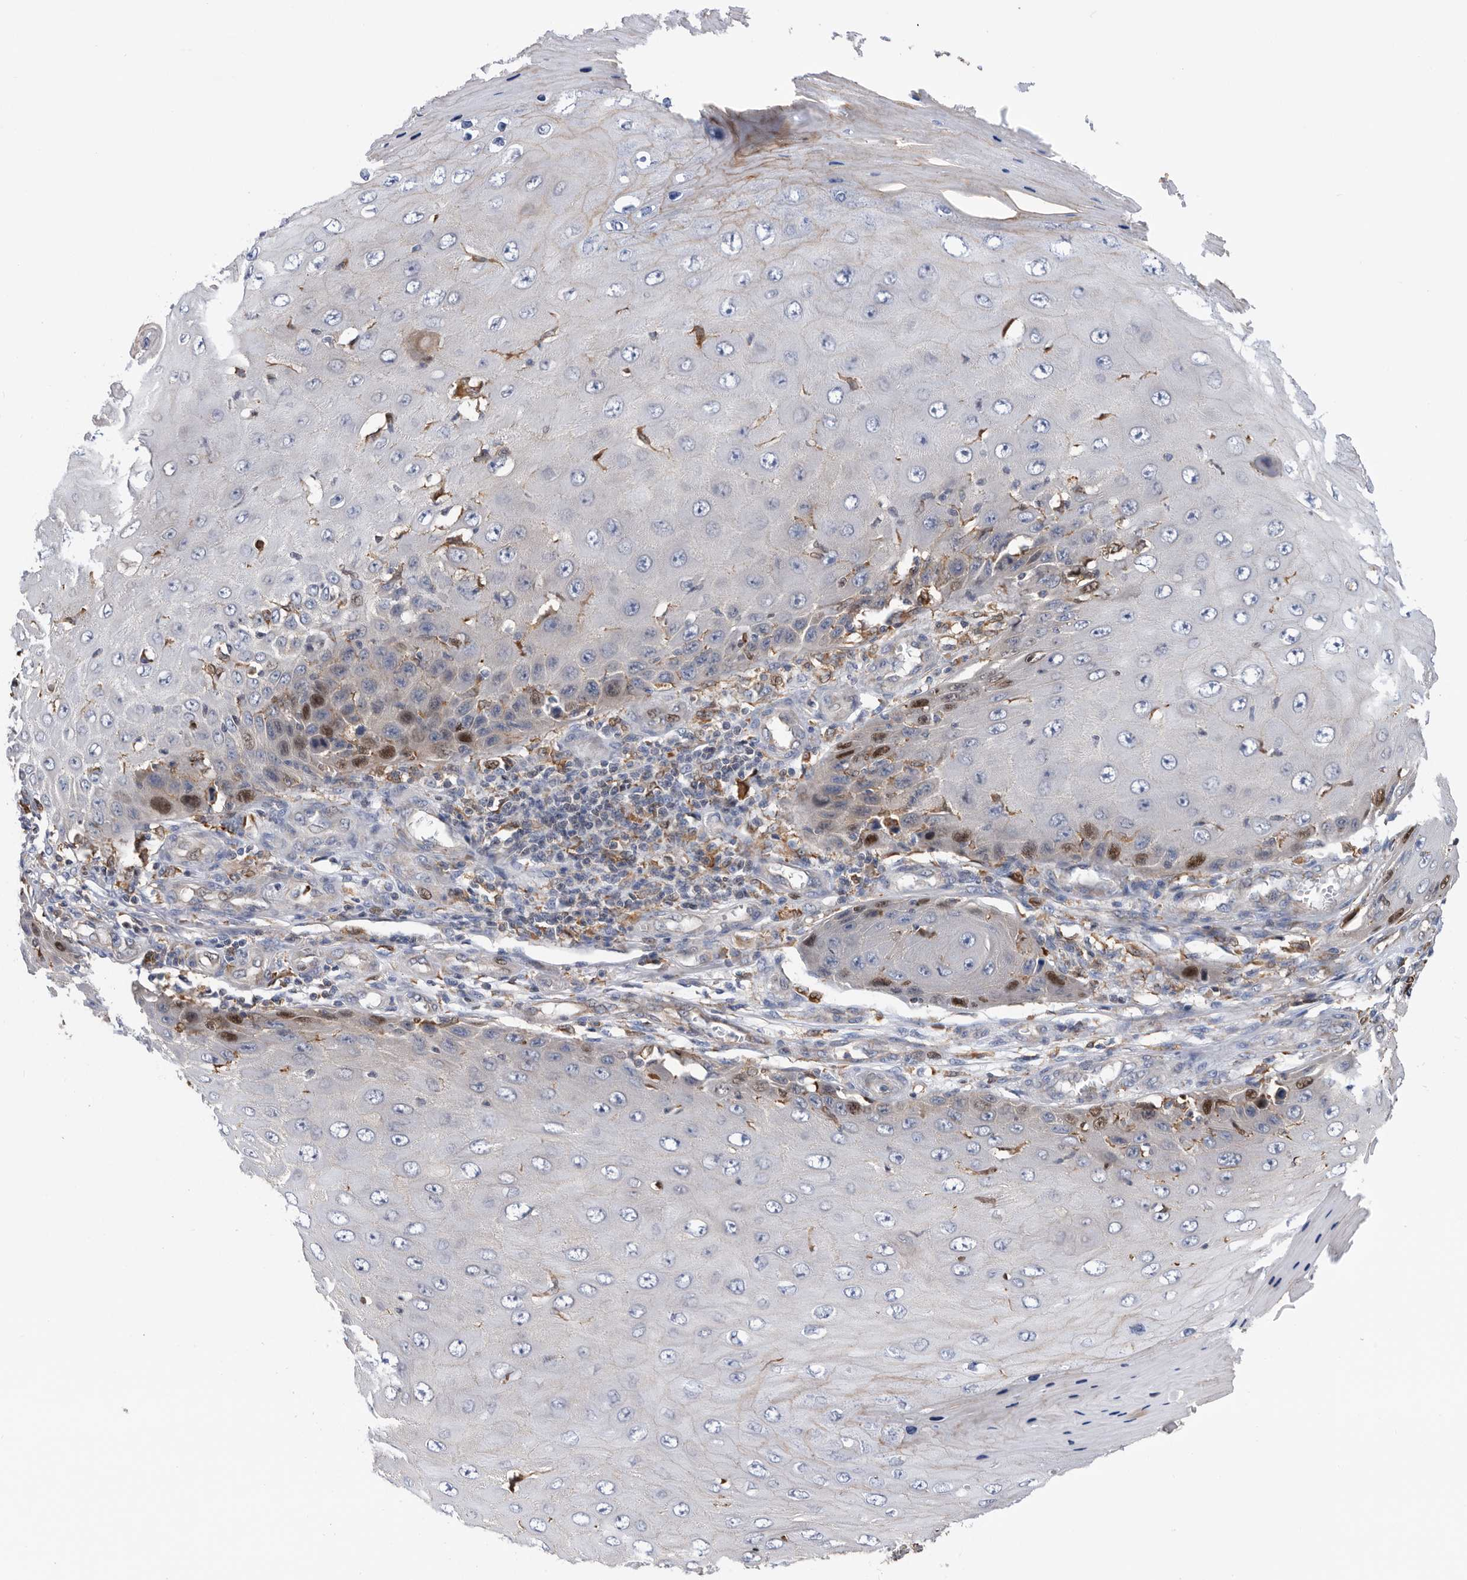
{"staining": {"intensity": "moderate", "quantity": "<25%", "location": "nuclear"}, "tissue": "skin cancer", "cell_type": "Tumor cells", "image_type": "cancer", "snomed": [{"axis": "morphology", "description": "Squamous cell carcinoma, NOS"}, {"axis": "topography", "description": "Skin"}], "caption": "High-magnification brightfield microscopy of squamous cell carcinoma (skin) stained with DAB (3,3'-diaminobenzidine) (brown) and counterstained with hematoxylin (blue). tumor cells exhibit moderate nuclear staining is present in about<25% of cells. The protein is shown in brown color, while the nuclei are stained blue.", "gene": "ATAD2", "patient": {"sex": "female", "age": 73}}